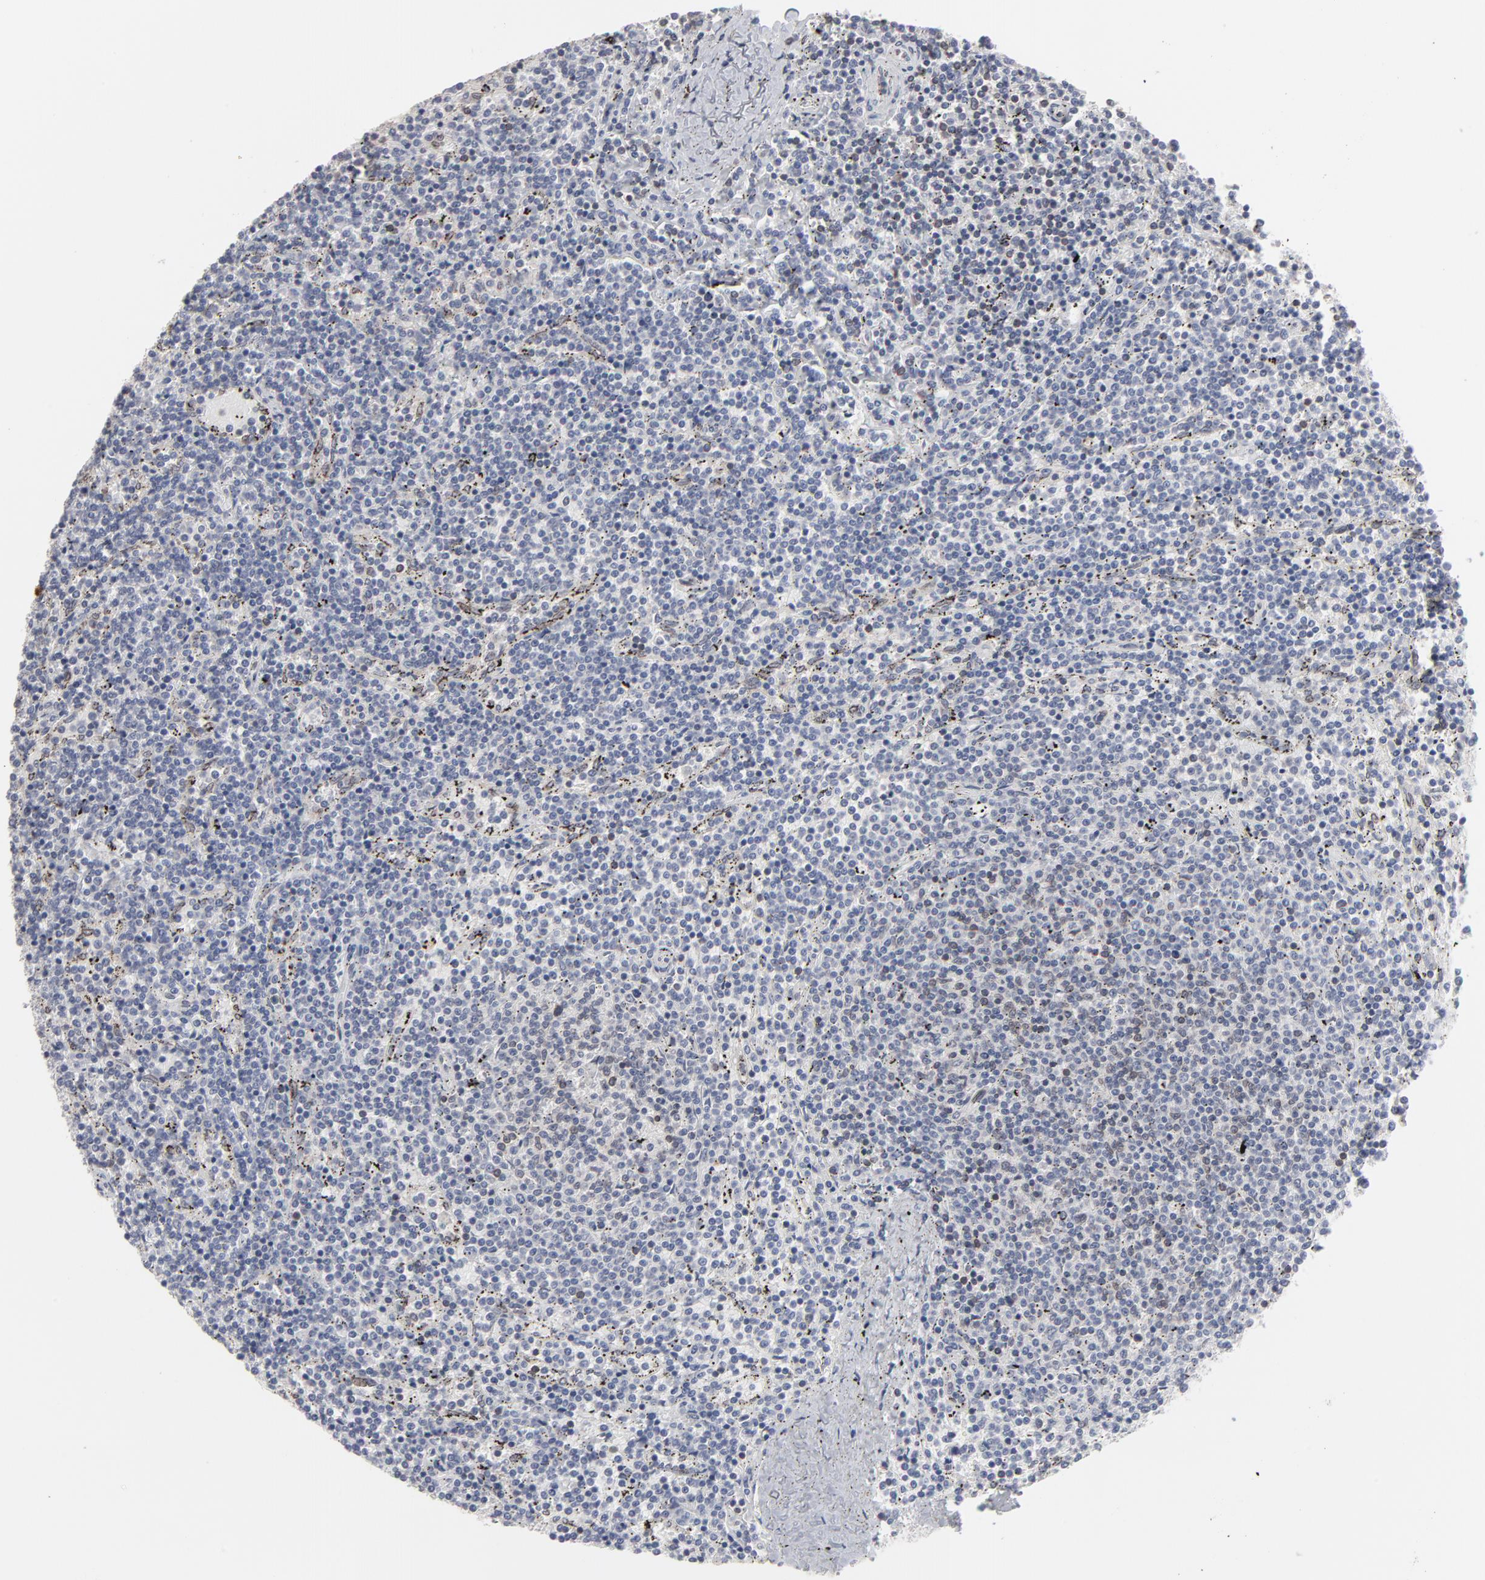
{"staining": {"intensity": "weak", "quantity": "<25%", "location": "cytoplasmic/membranous,nuclear"}, "tissue": "lymphoma", "cell_type": "Tumor cells", "image_type": "cancer", "snomed": [{"axis": "morphology", "description": "Malignant lymphoma, non-Hodgkin's type, Low grade"}, {"axis": "topography", "description": "Spleen"}], "caption": "Malignant lymphoma, non-Hodgkin's type (low-grade) stained for a protein using IHC displays no positivity tumor cells.", "gene": "SYNE2", "patient": {"sex": "female", "age": 50}}